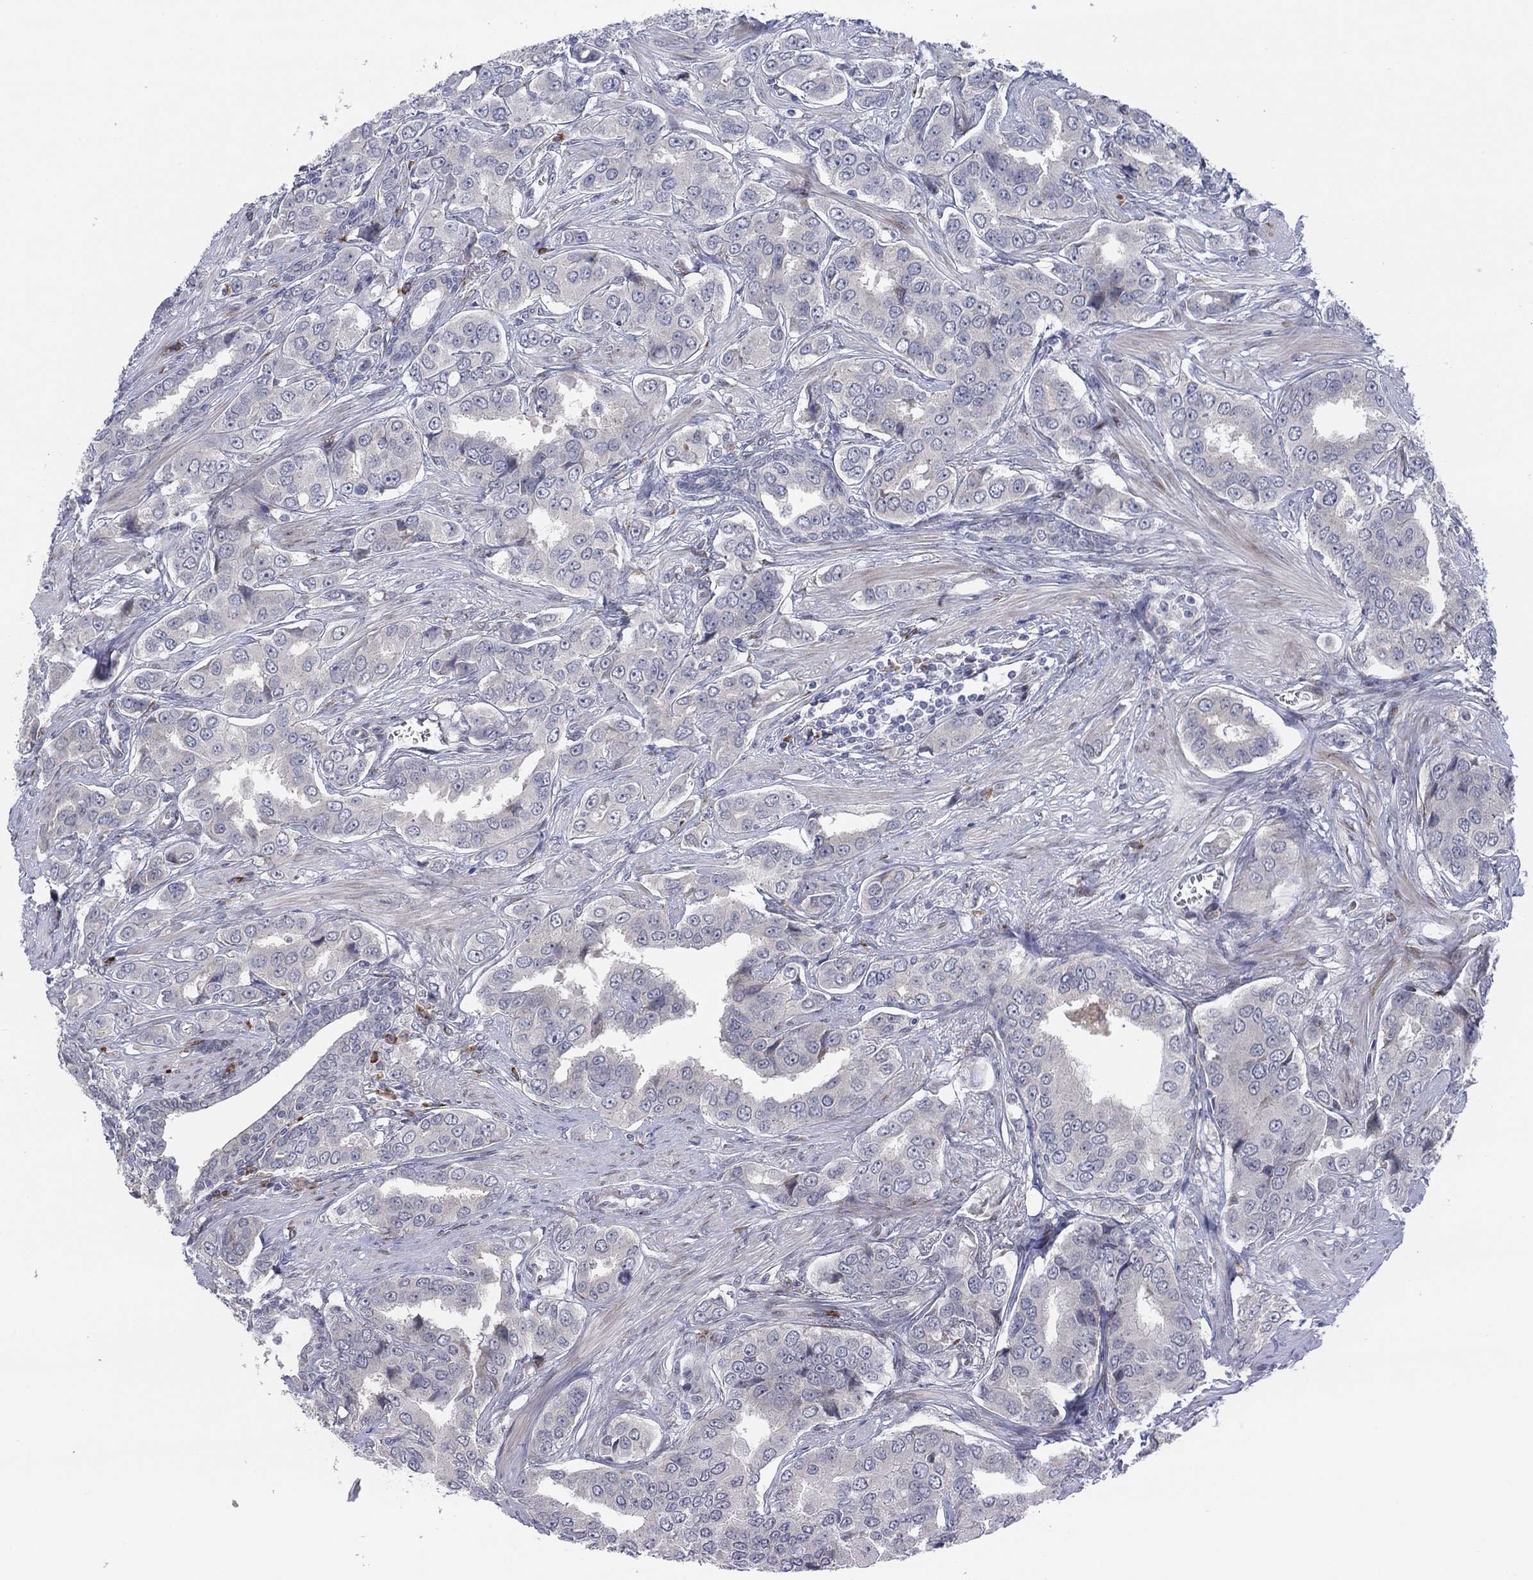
{"staining": {"intensity": "negative", "quantity": "none", "location": "none"}, "tissue": "prostate cancer", "cell_type": "Tumor cells", "image_type": "cancer", "snomed": [{"axis": "morphology", "description": "Adenocarcinoma, NOS"}, {"axis": "topography", "description": "Prostate and seminal vesicle, NOS"}, {"axis": "topography", "description": "Prostate"}], "caption": "Immunohistochemistry micrograph of neoplastic tissue: human prostate cancer stained with DAB (3,3'-diaminobenzidine) exhibits no significant protein expression in tumor cells.", "gene": "TTC21B", "patient": {"sex": "male", "age": 69}}